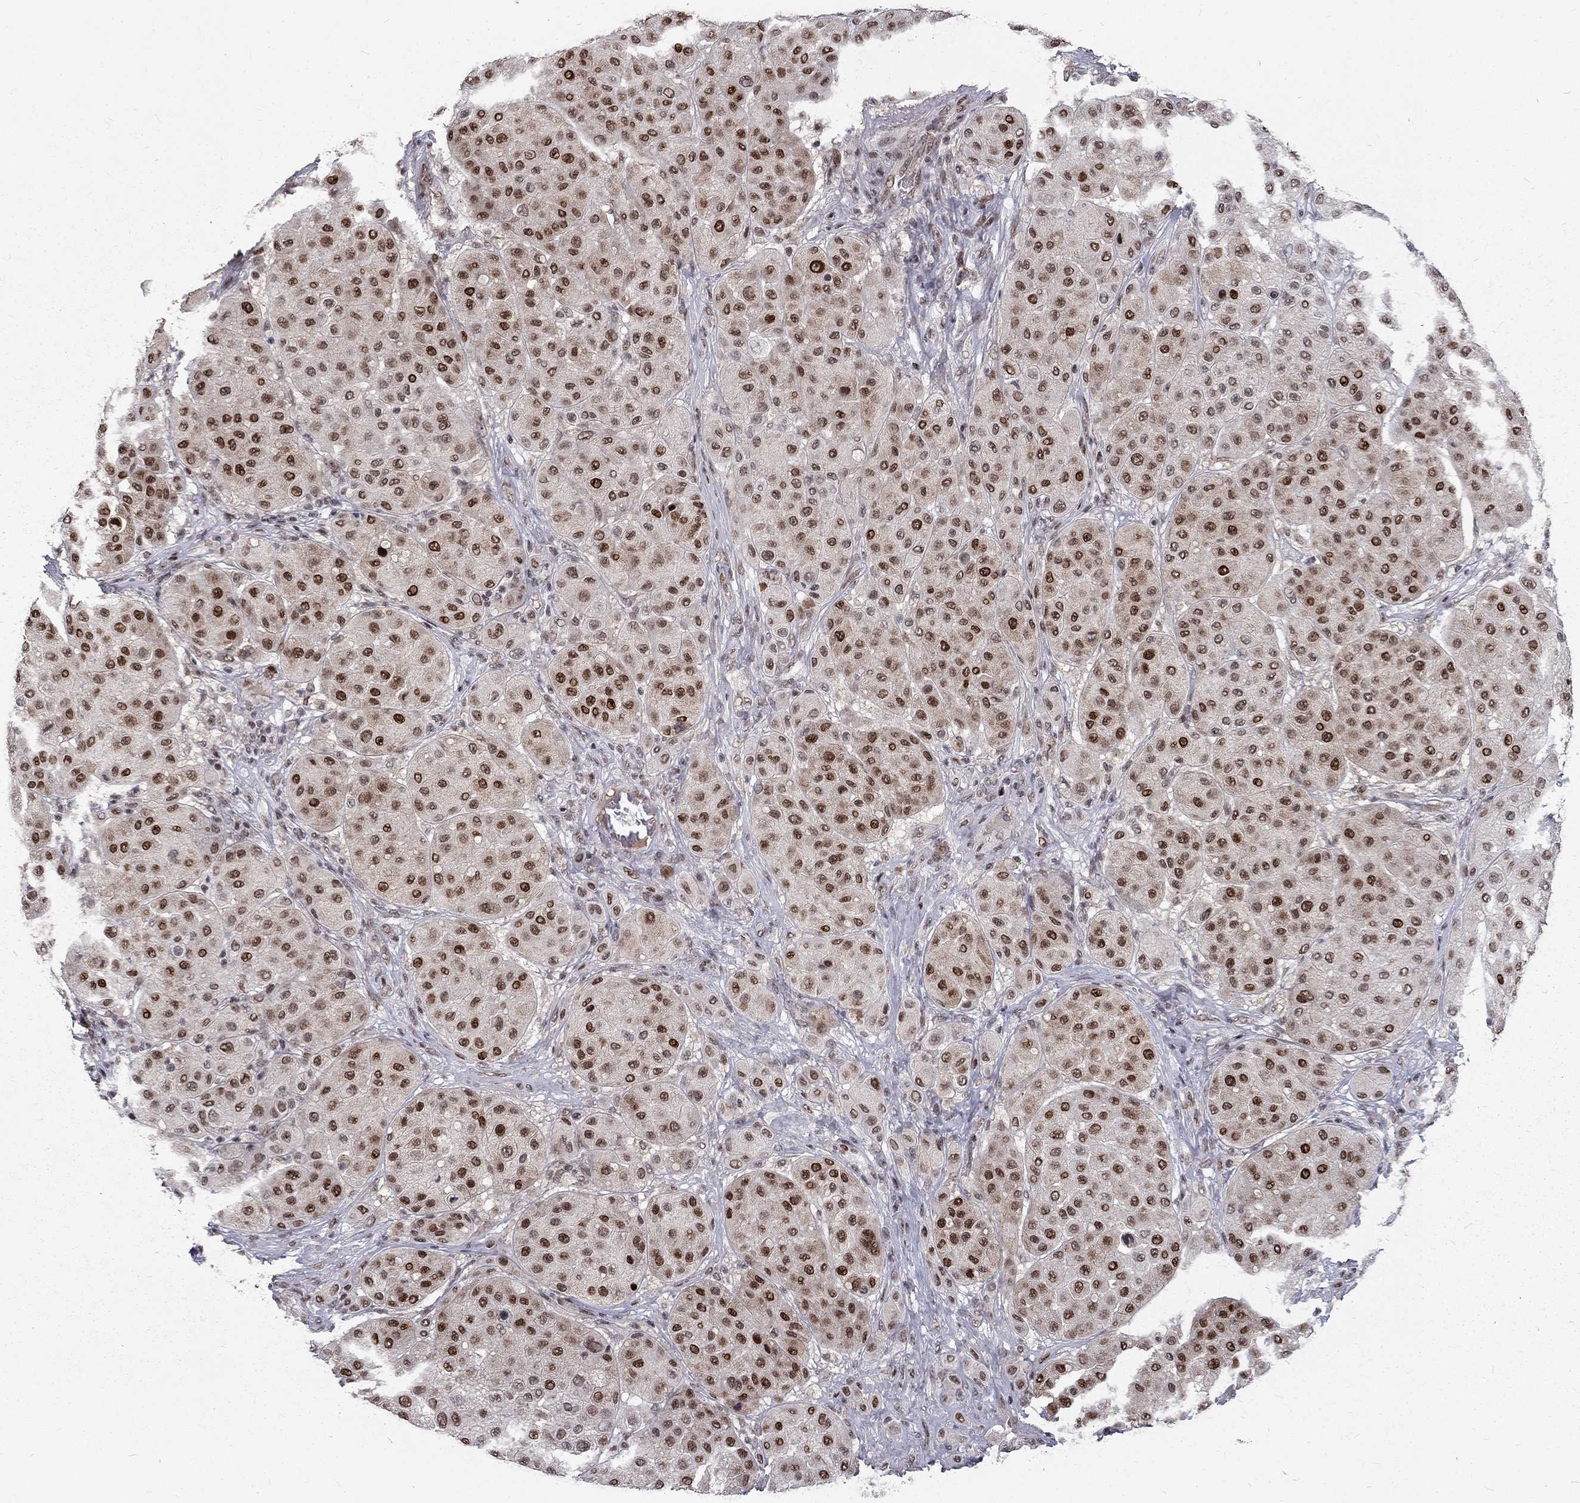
{"staining": {"intensity": "strong", "quantity": ">75%", "location": "nuclear"}, "tissue": "melanoma", "cell_type": "Tumor cells", "image_type": "cancer", "snomed": [{"axis": "morphology", "description": "Malignant melanoma, Metastatic site"}, {"axis": "topography", "description": "Smooth muscle"}], "caption": "Brown immunohistochemical staining in malignant melanoma (metastatic site) demonstrates strong nuclear expression in approximately >75% of tumor cells. Nuclei are stained in blue.", "gene": "TCEAL1", "patient": {"sex": "male", "age": 41}}